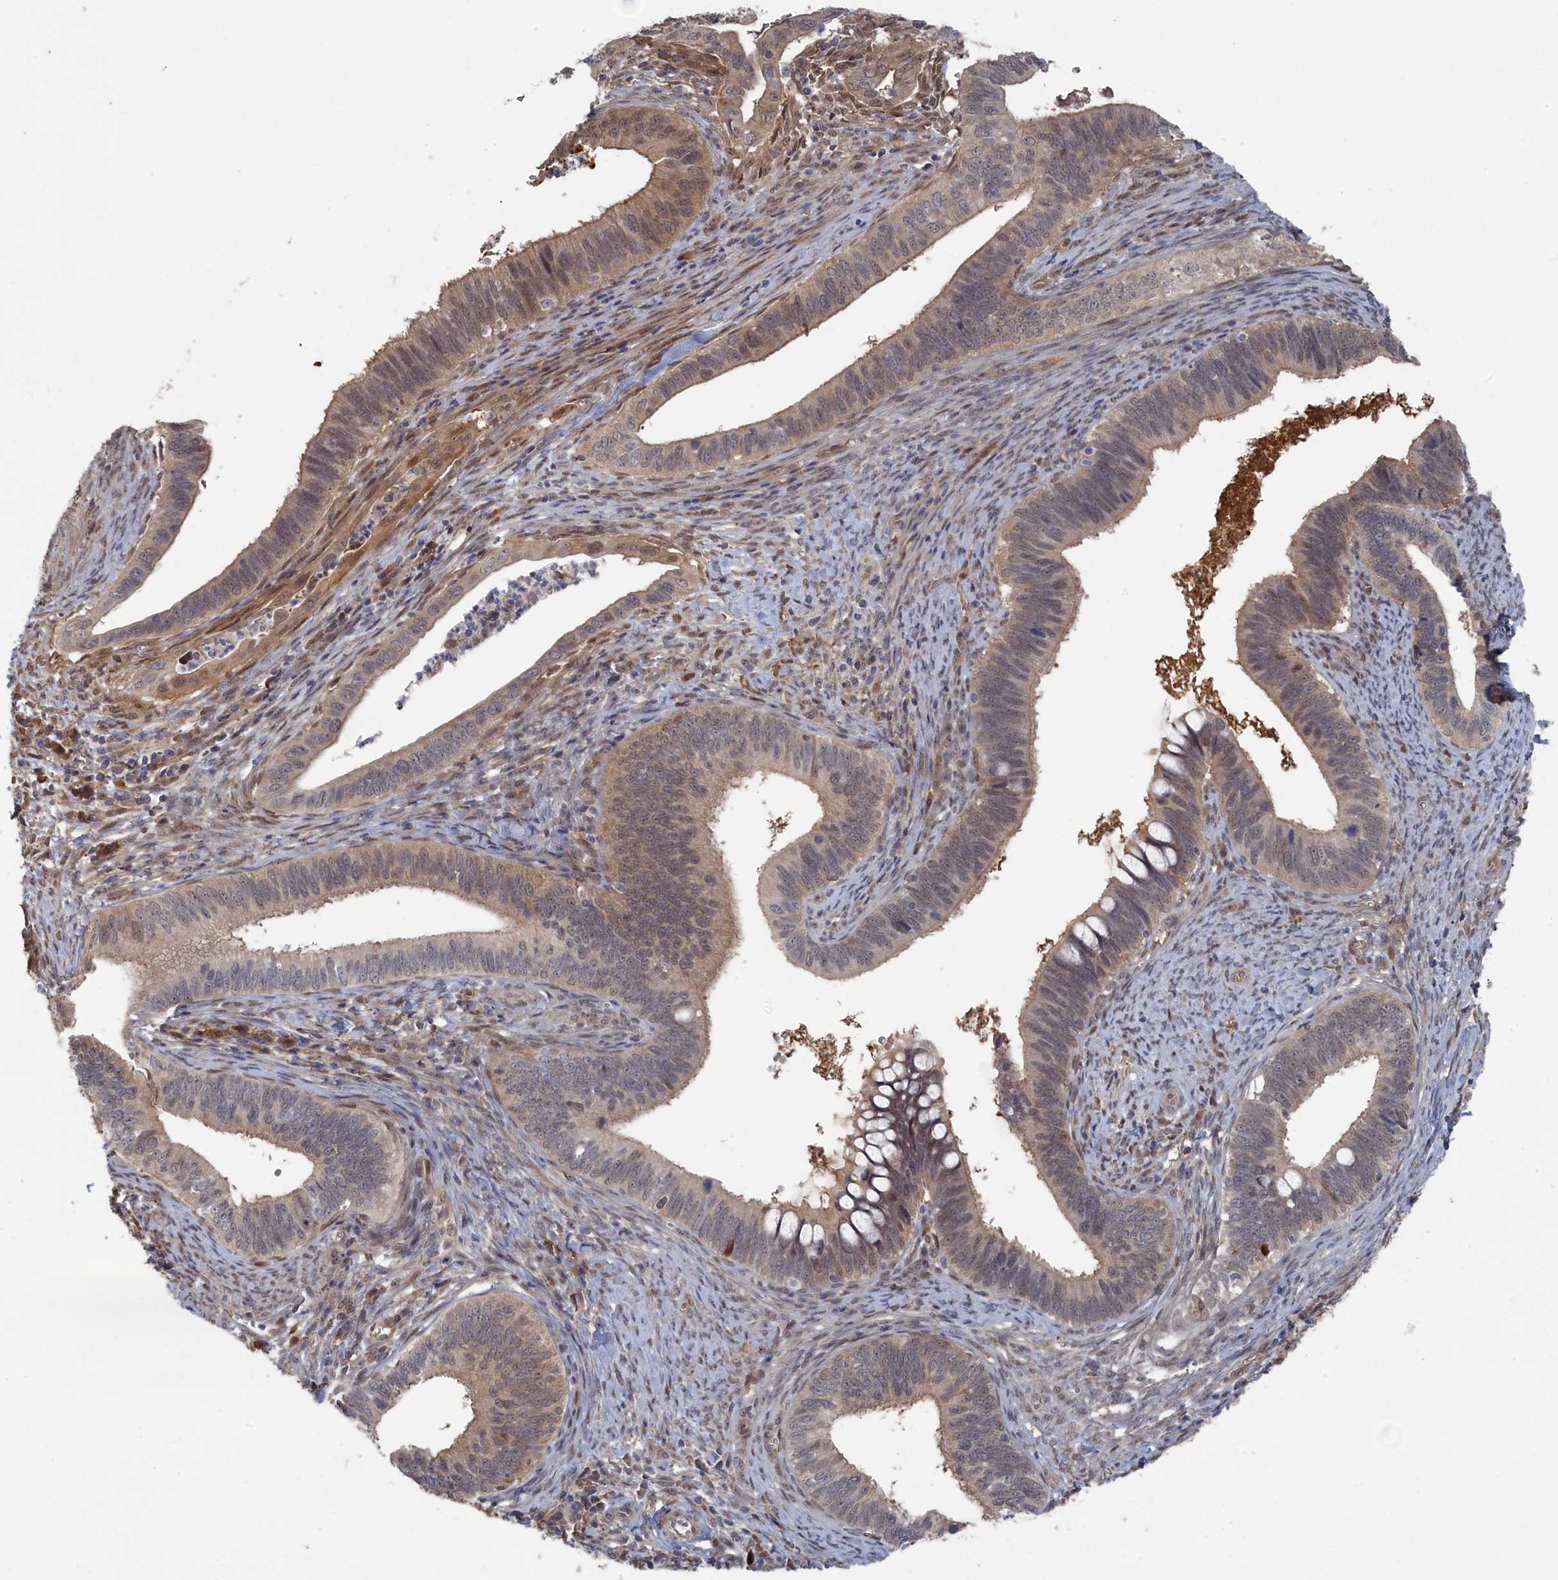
{"staining": {"intensity": "weak", "quantity": "<25%", "location": "cytoplasmic/membranous,nuclear"}, "tissue": "cervical cancer", "cell_type": "Tumor cells", "image_type": "cancer", "snomed": [{"axis": "morphology", "description": "Adenocarcinoma, NOS"}, {"axis": "topography", "description": "Cervix"}], "caption": "This micrograph is of cervical cancer (adenocarcinoma) stained with immunohistochemistry to label a protein in brown with the nuclei are counter-stained blue. There is no positivity in tumor cells.", "gene": "IRGQ", "patient": {"sex": "female", "age": 42}}